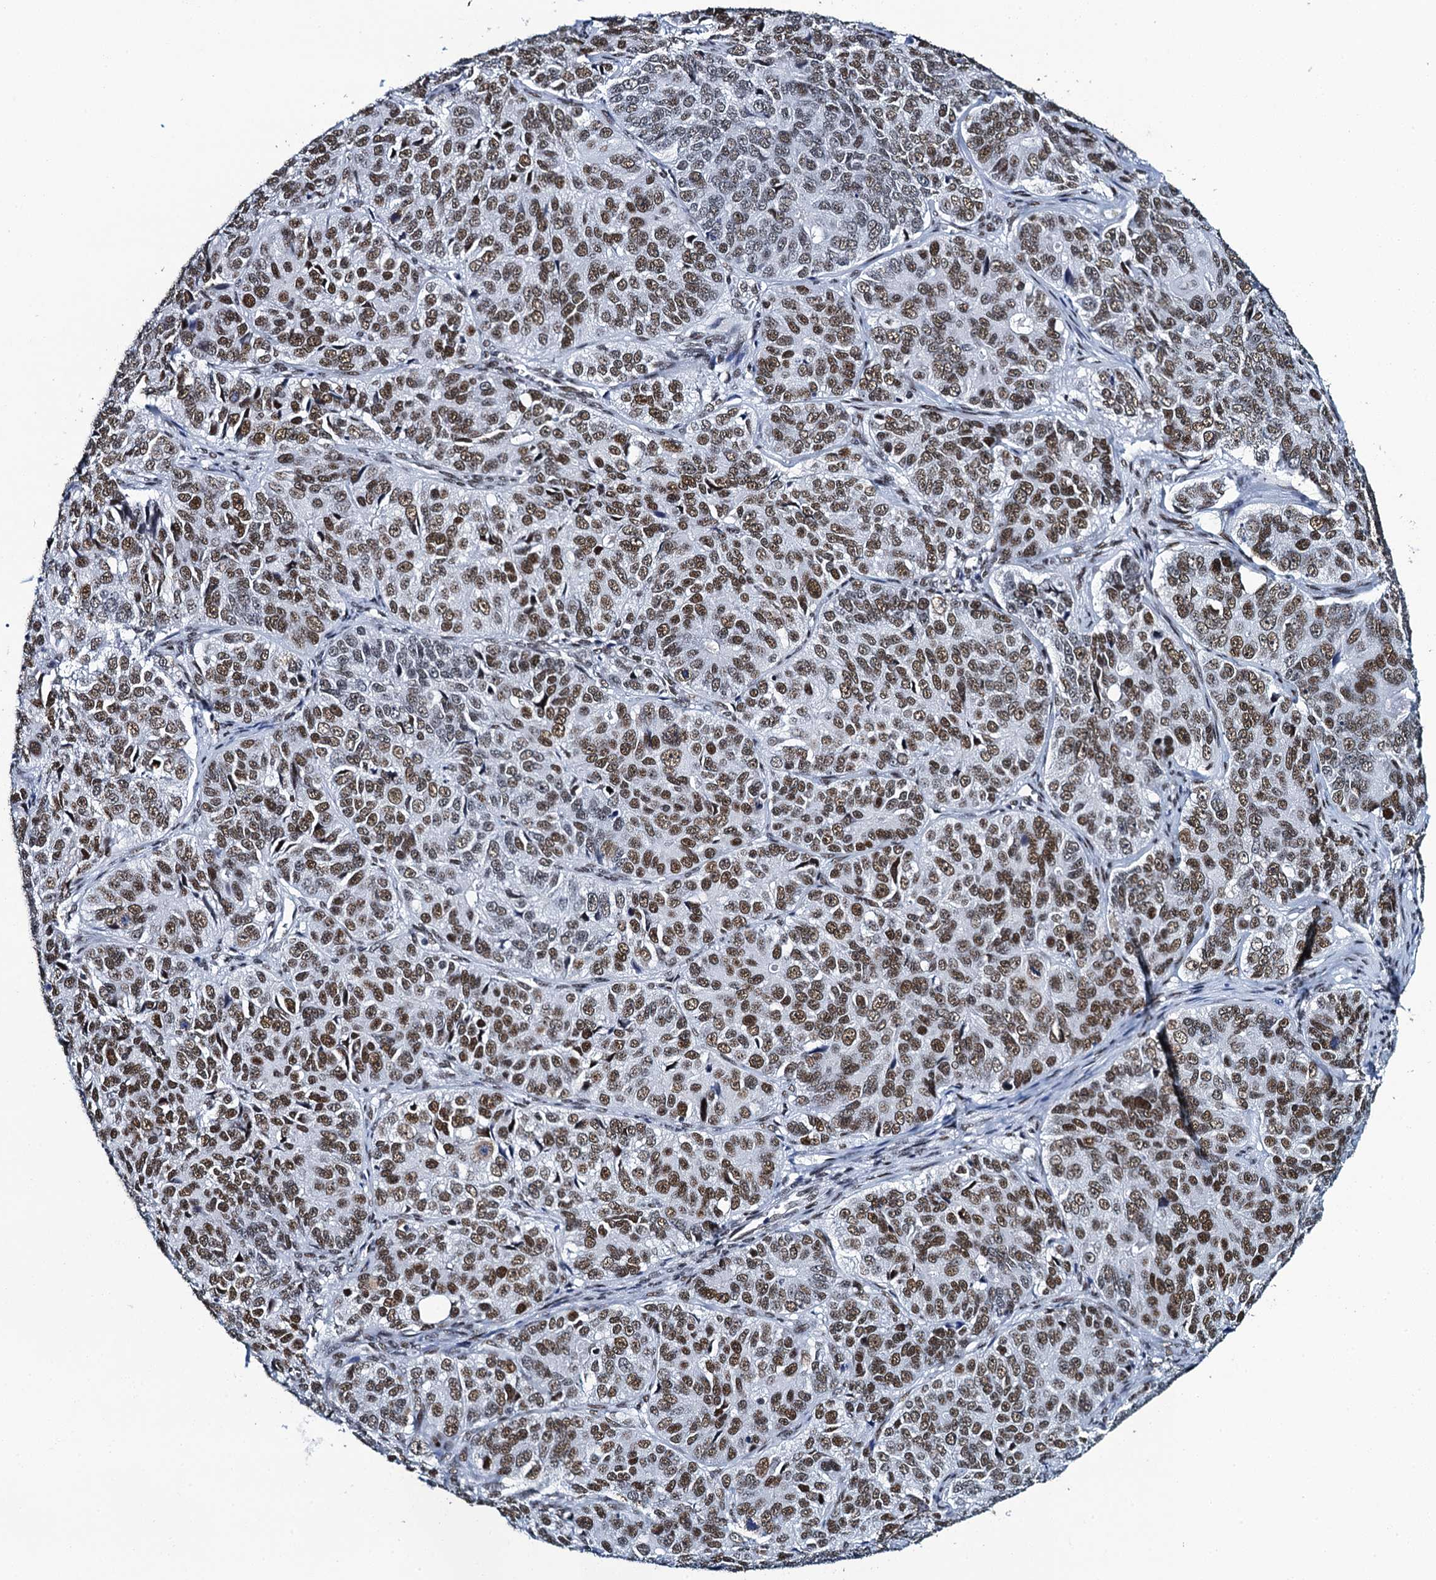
{"staining": {"intensity": "moderate", "quantity": ">75%", "location": "nuclear"}, "tissue": "ovarian cancer", "cell_type": "Tumor cells", "image_type": "cancer", "snomed": [{"axis": "morphology", "description": "Carcinoma, endometroid"}, {"axis": "topography", "description": "Ovary"}], "caption": "Immunohistochemical staining of endometroid carcinoma (ovarian) shows moderate nuclear protein expression in approximately >75% of tumor cells. (IHC, brightfield microscopy, high magnification).", "gene": "HNRNPUL2", "patient": {"sex": "female", "age": 51}}